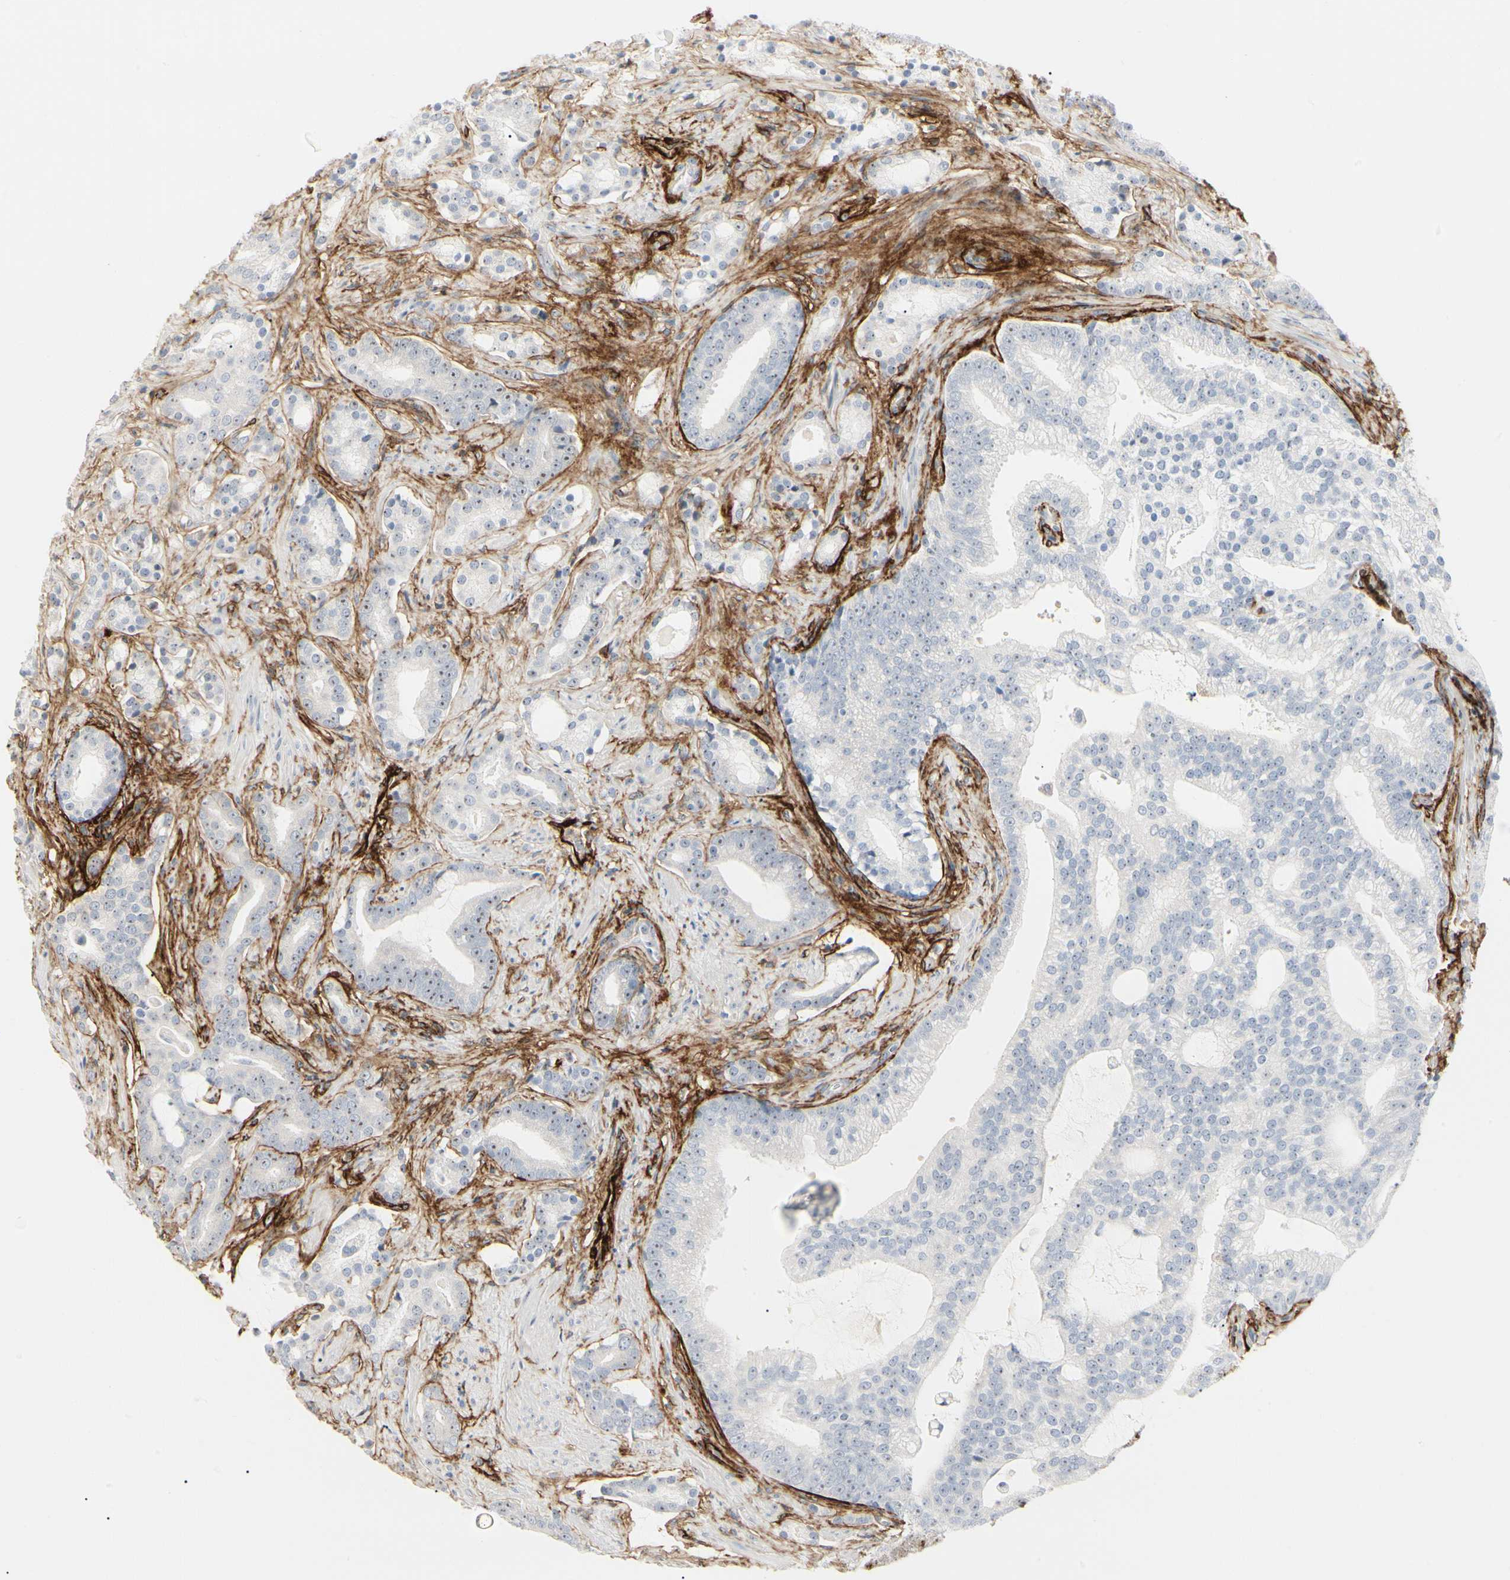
{"staining": {"intensity": "negative", "quantity": "none", "location": "none"}, "tissue": "prostate cancer", "cell_type": "Tumor cells", "image_type": "cancer", "snomed": [{"axis": "morphology", "description": "Adenocarcinoma, Low grade"}, {"axis": "topography", "description": "Prostate"}], "caption": "Immunohistochemistry of prostate cancer (low-grade adenocarcinoma) demonstrates no staining in tumor cells. Brightfield microscopy of IHC stained with DAB (brown) and hematoxylin (blue), captured at high magnification.", "gene": "GGT5", "patient": {"sex": "male", "age": 58}}